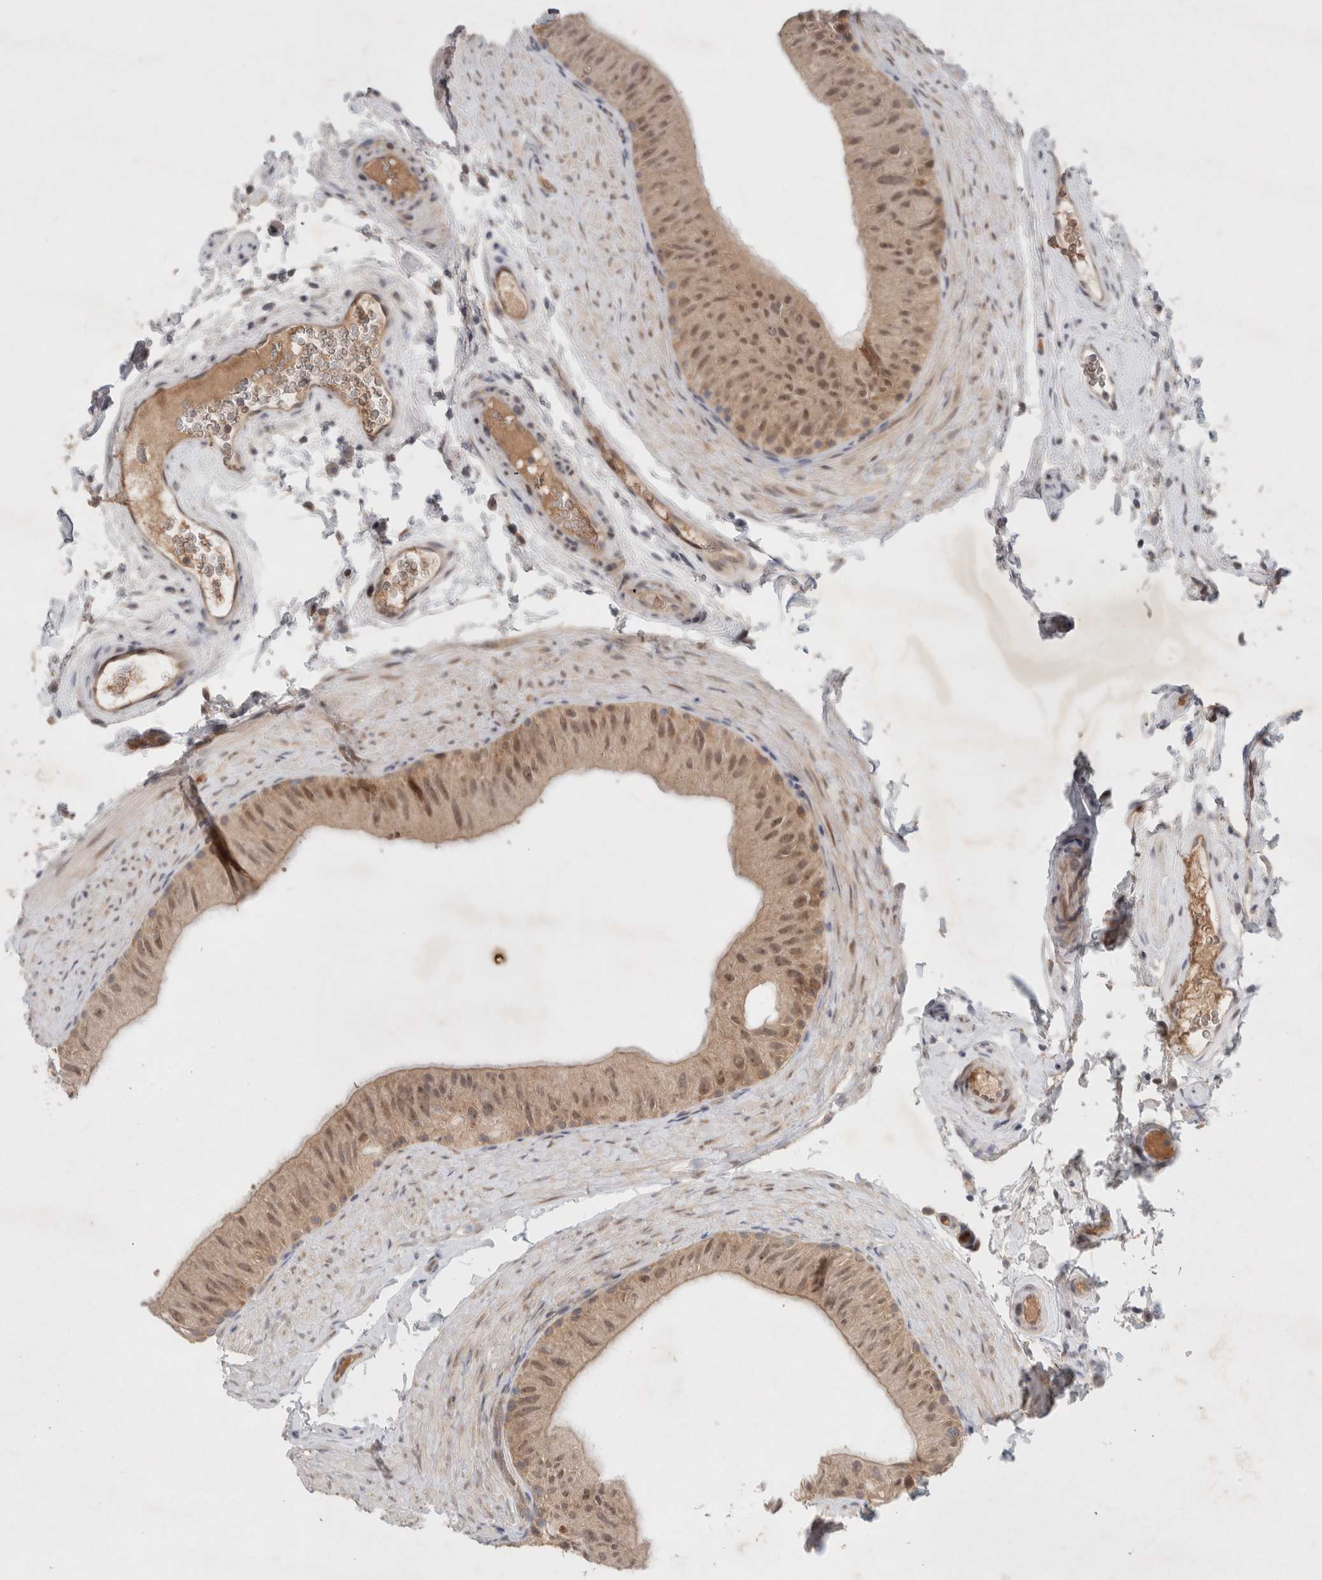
{"staining": {"intensity": "moderate", "quantity": "25%-75%", "location": "nuclear"}, "tissue": "epididymis", "cell_type": "Glandular cells", "image_type": "normal", "snomed": [{"axis": "morphology", "description": "Normal tissue, NOS"}, {"axis": "topography", "description": "Epididymis"}], "caption": "Moderate nuclear staining for a protein is appreciated in about 25%-75% of glandular cells of unremarkable epididymis using immunohistochemistry (IHC).", "gene": "RASAL2", "patient": {"sex": "male", "age": 49}}